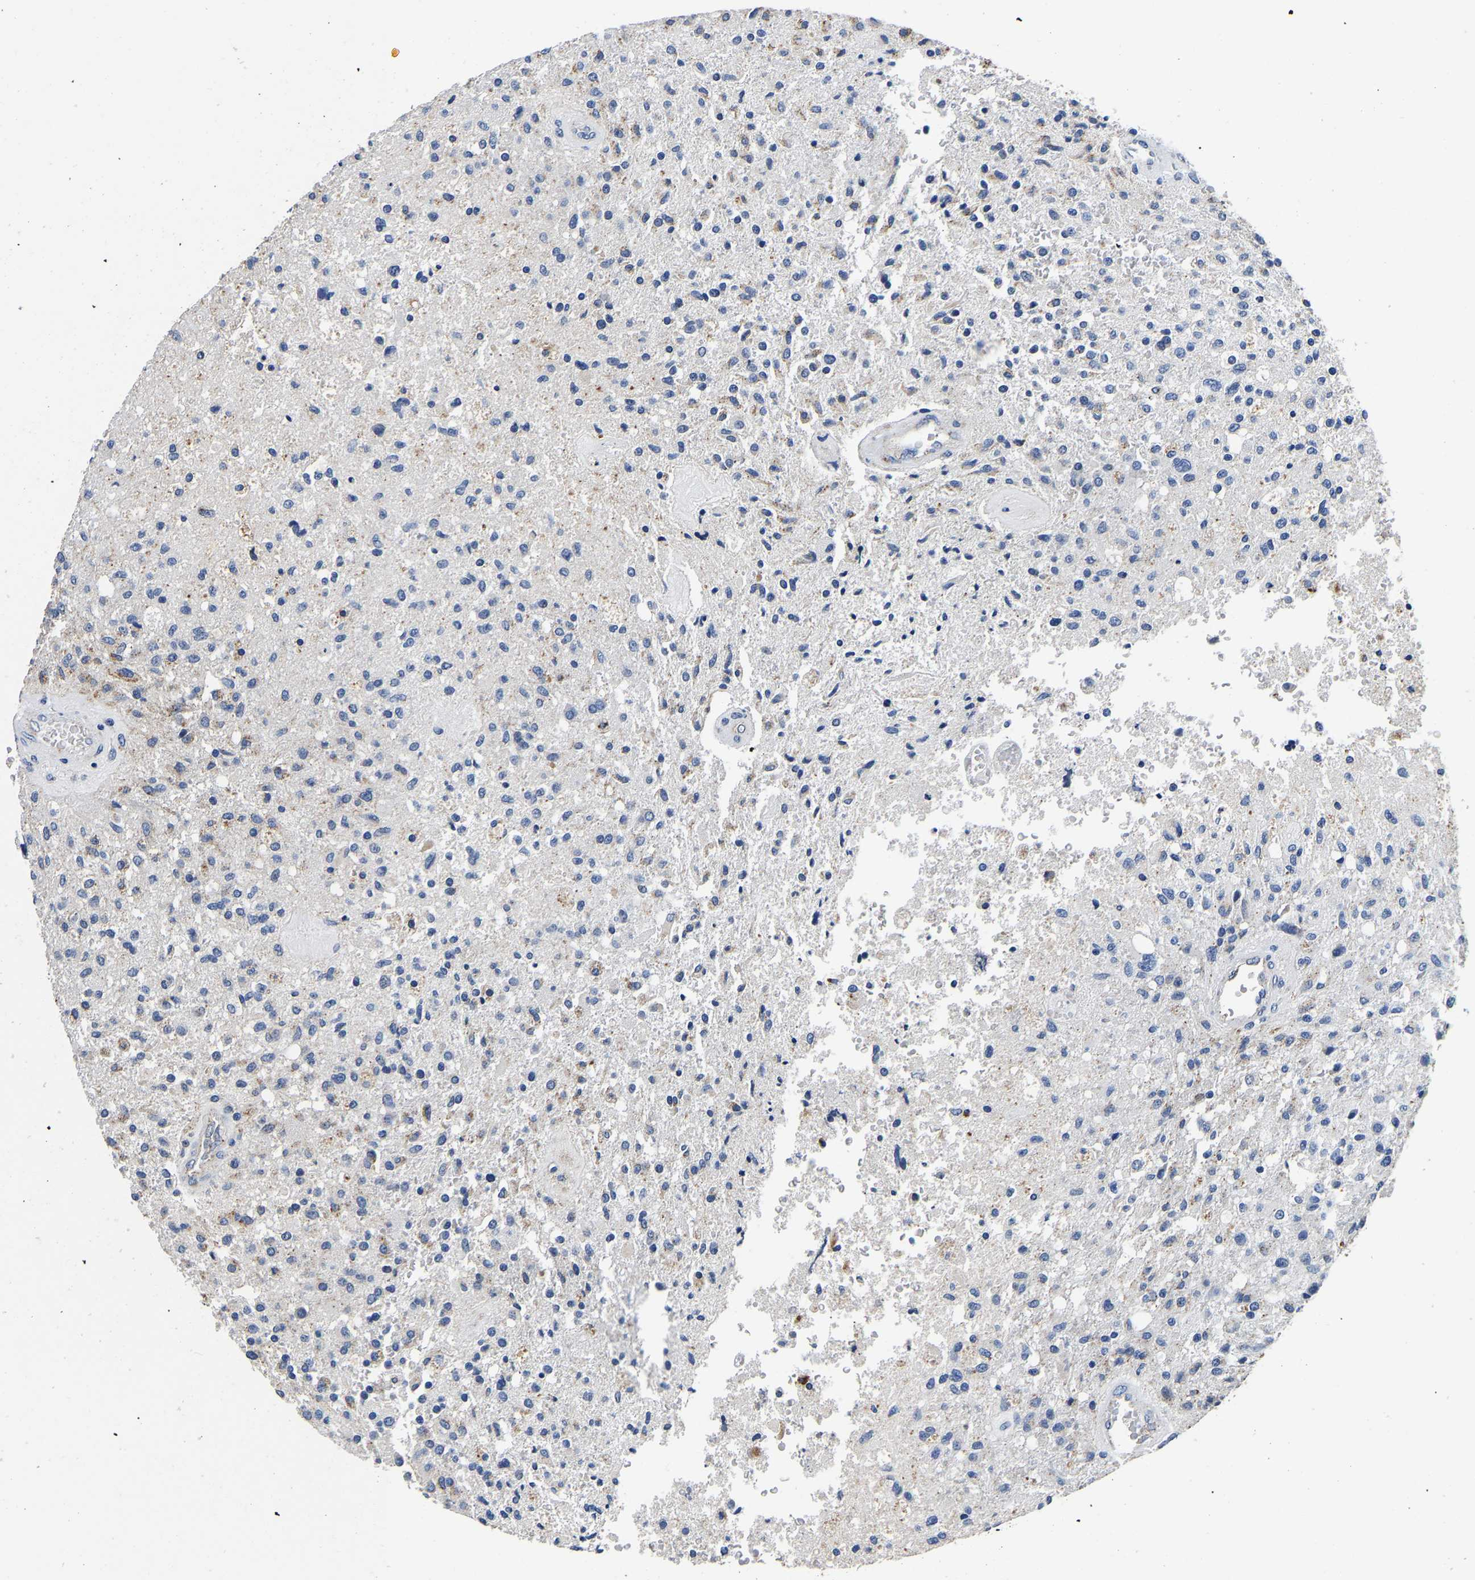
{"staining": {"intensity": "negative", "quantity": "none", "location": "none"}, "tissue": "glioma", "cell_type": "Tumor cells", "image_type": "cancer", "snomed": [{"axis": "morphology", "description": "Normal tissue, NOS"}, {"axis": "morphology", "description": "Glioma, malignant, High grade"}, {"axis": "topography", "description": "Cerebral cortex"}], "caption": "This image is of high-grade glioma (malignant) stained with IHC to label a protein in brown with the nuclei are counter-stained blue. There is no expression in tumor cells.", "gene": "GRN", "patient": {"sex": "male", "age": 77}}